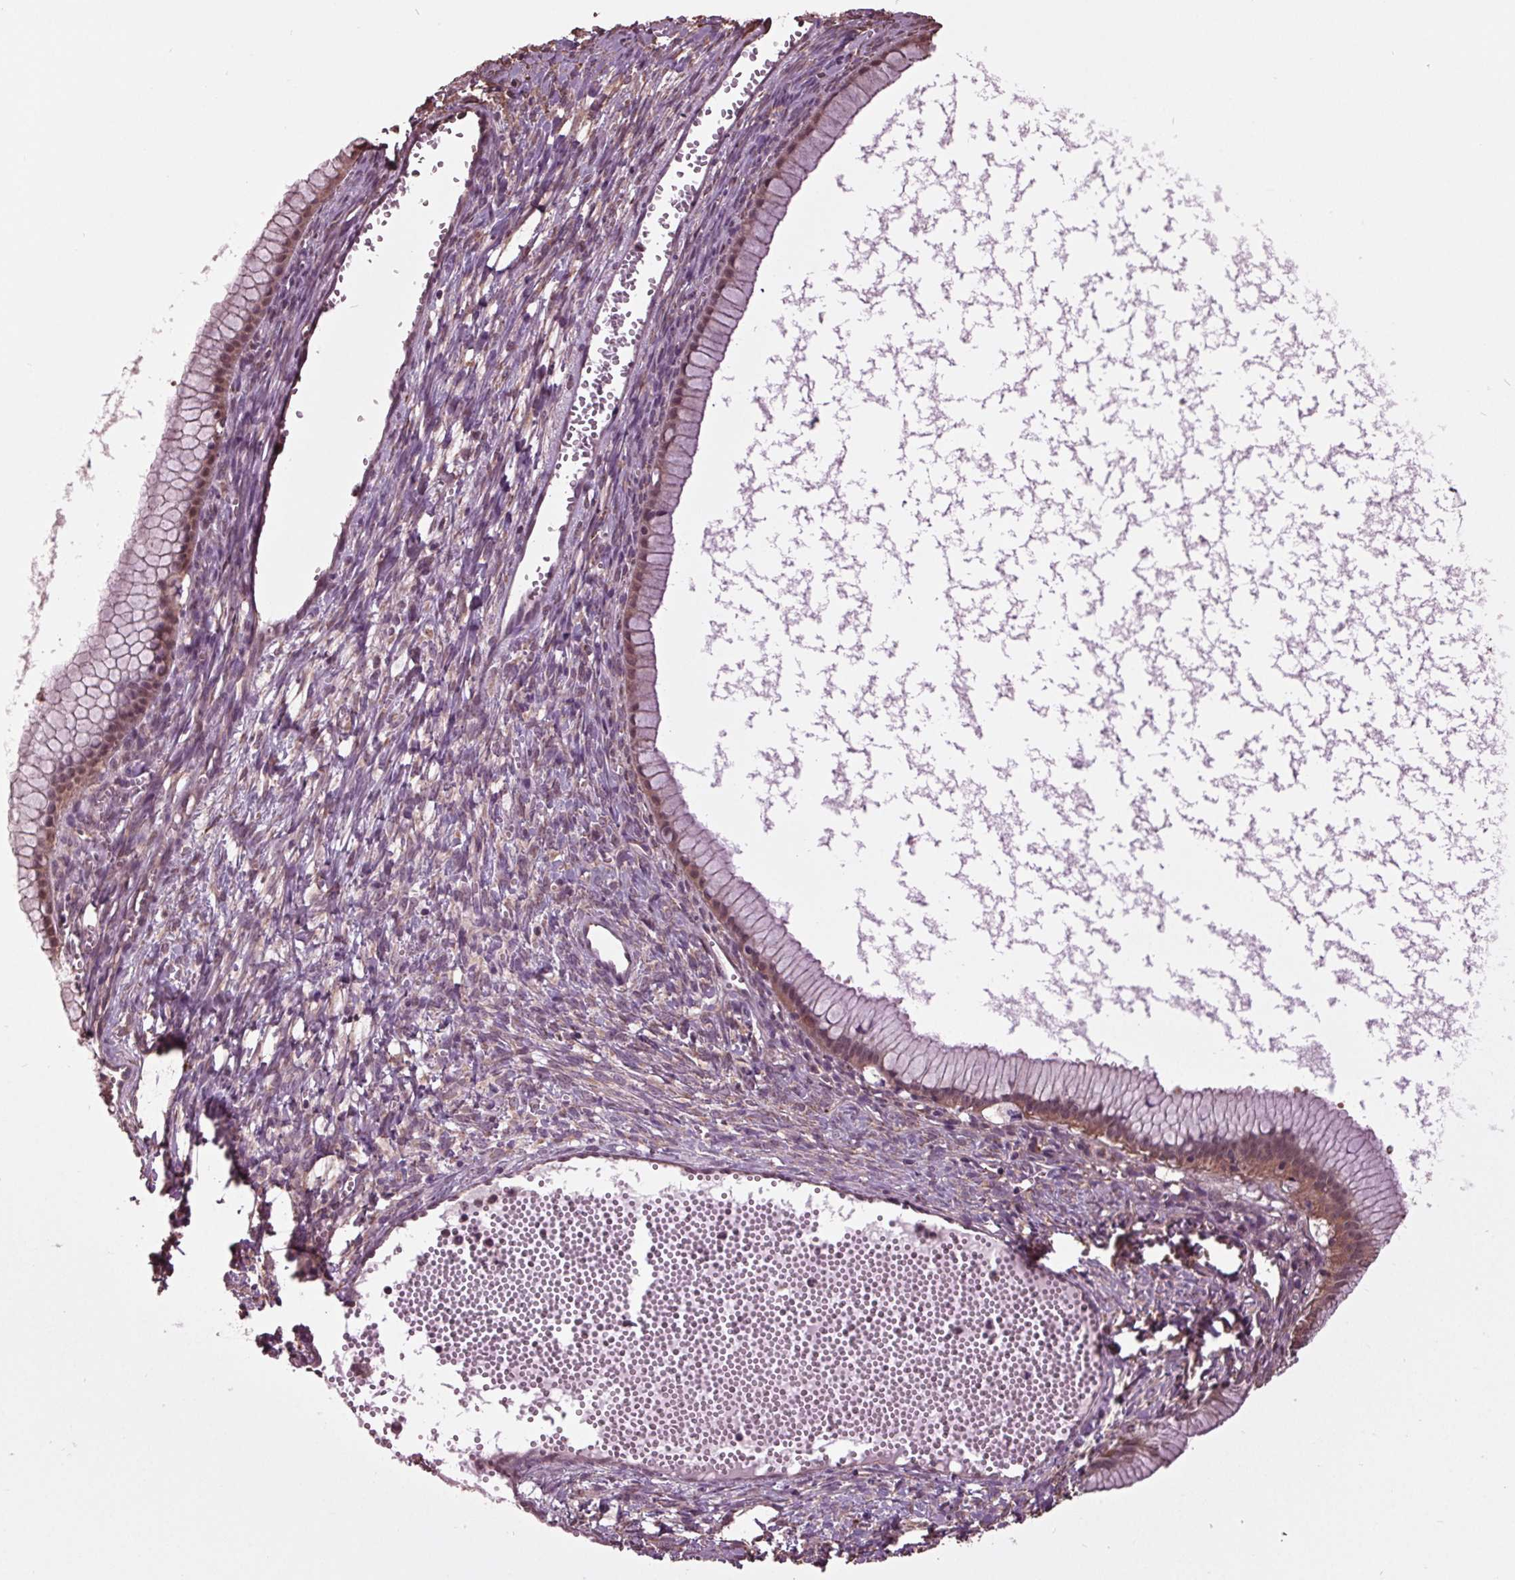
{"staining": {"intensity": "weak", "quantity": ">75%", "location": "cytoplasmic/membranous"}, "tissue": "ovarian cancer", "cell_type": "Tumor cells", "image_type": "cancer", "snomed": [{"axis": "morphology", "description": "Cystadenocarcinoma, mucinous, NOS"}, {"axis": "topography", "description": "Ovary"}], "caption": "Approximately >75% of tumor cells in human ovarian cancer (mucinous cystadenocarcinoma) demonstrate weak cytoplasmic/membranous protein positivity as visualized by brown immunohistochemical staining.", "gene": "RNPEP", "patient": {"sex": "female", "age": 41}}